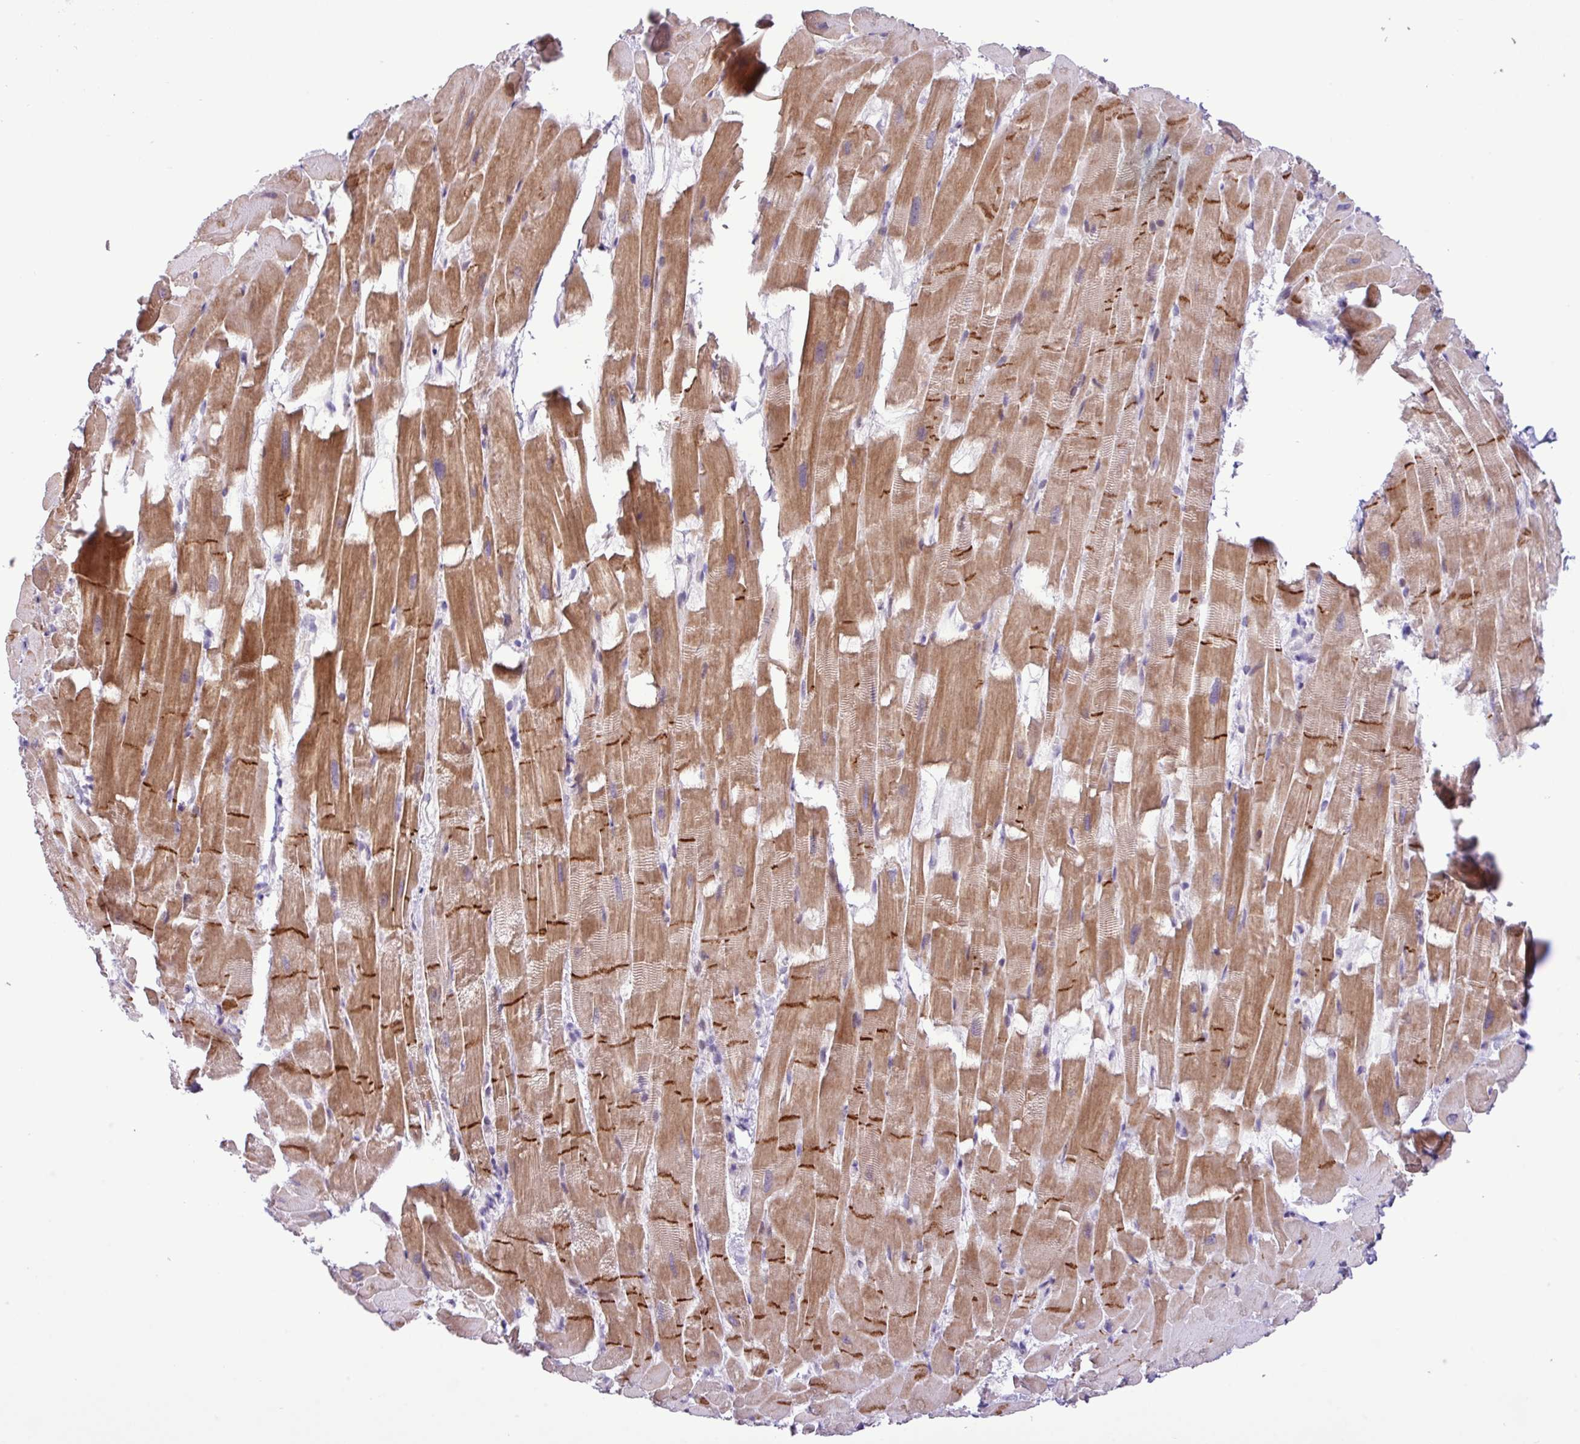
{"staining": {"intensity": "moderate", "quantity": ">75%", "location": "cytoplasmic/membranous"}, "tissue": "heart muscle", "cell_type": "Cardiomyocytes", "image_type": "normal", "snomed": [{"axis": "morphology", "description": "Normal tissue, NOS"}, {"axis": "topography", "description": "Heart"}], "caption": "A brown stain labels moderate cytoplasmic/membranous staining of a protein in cardiomyocytes of unremarkable human heart muscle.", "gene": "YLPM1", "patient": {"sex": "male", "age": 37}}